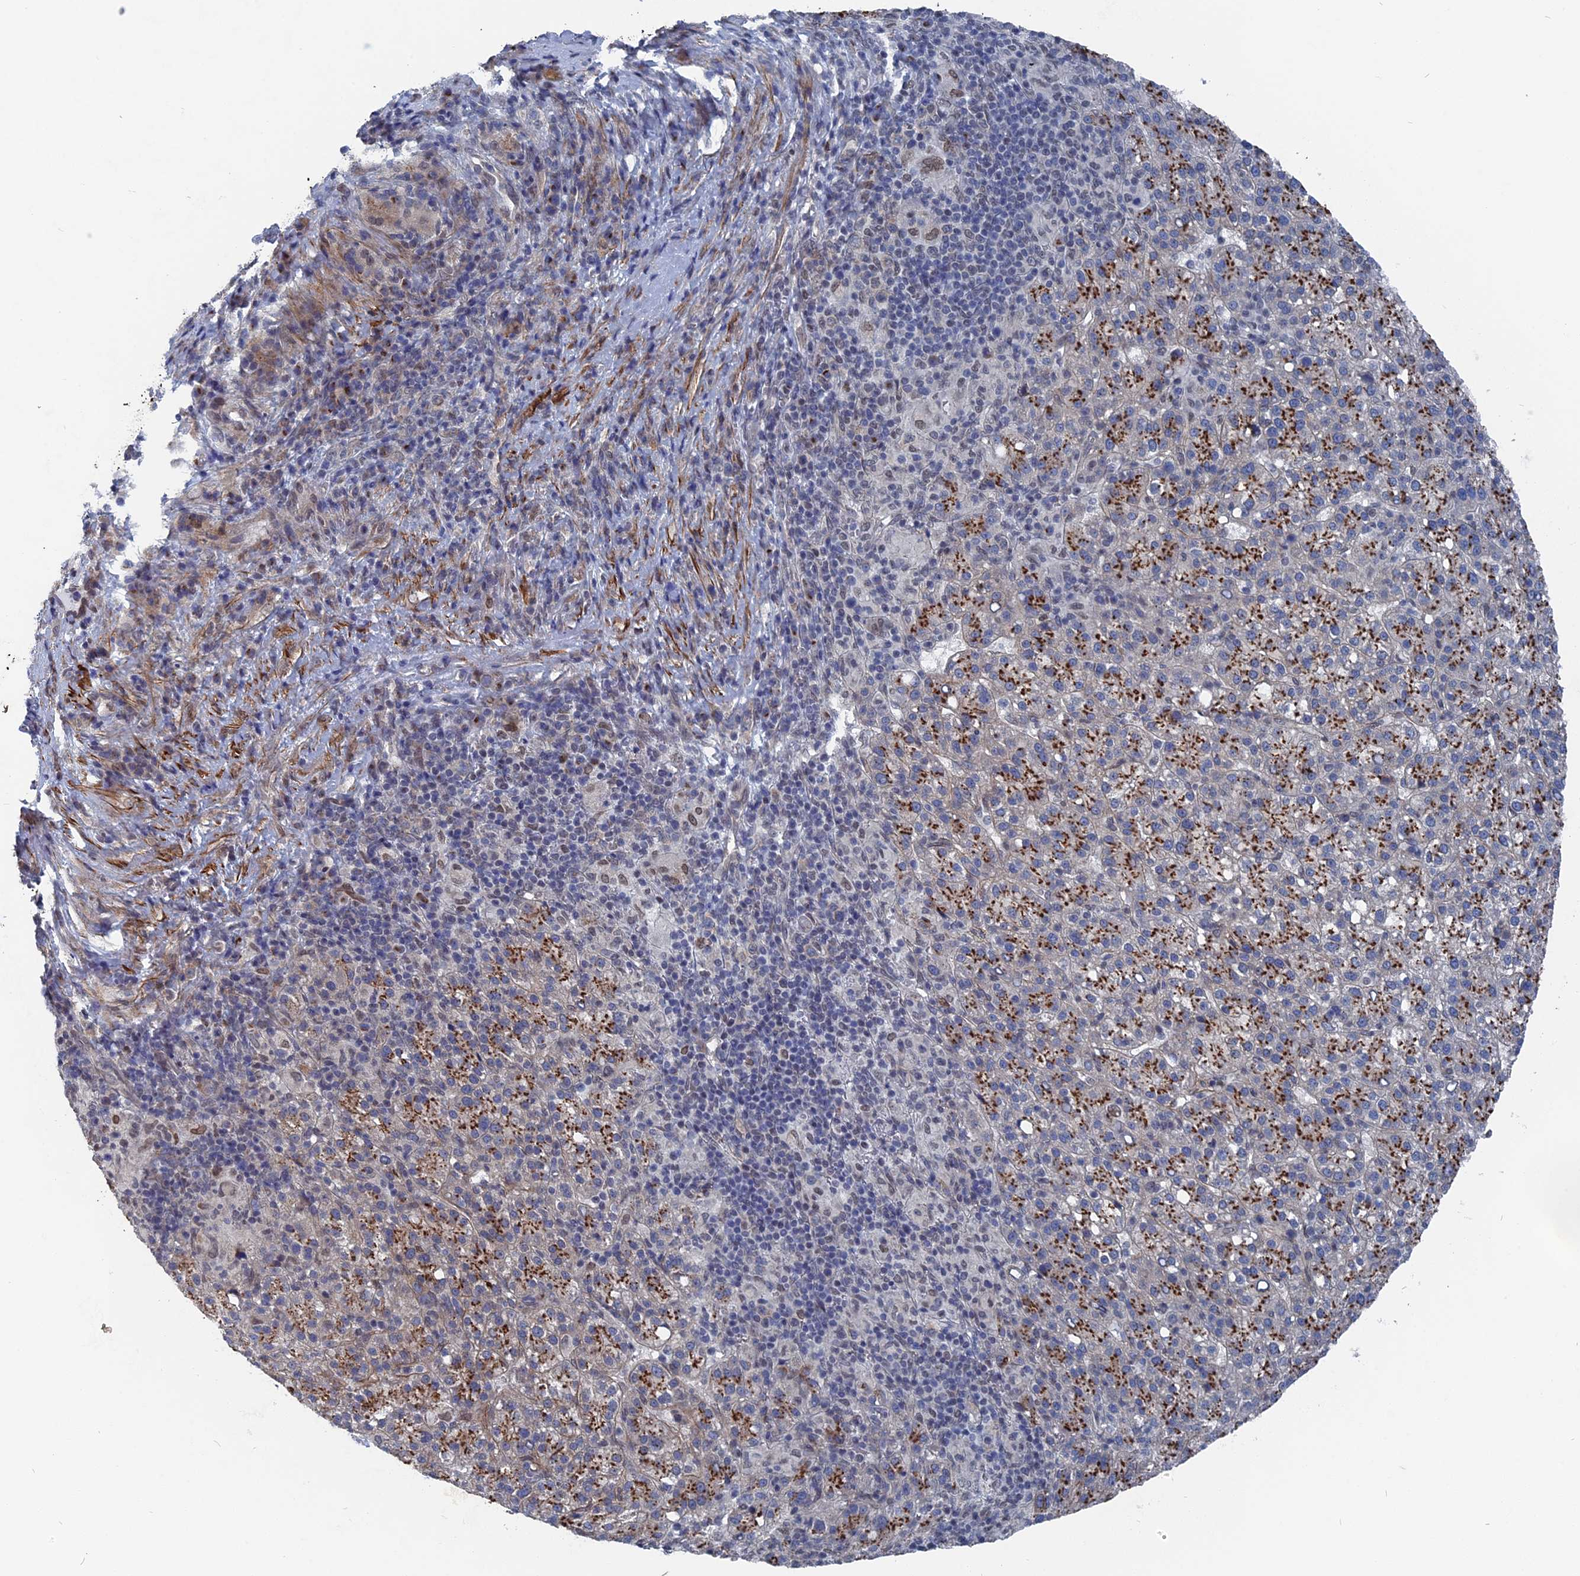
{"staining": {"intensity": "strong", "quantity": "25%-75%", "location": "cytoplasmic/membranous"}, "tissue": "liver cancer", "cell_type": "Tumor cells", "image_type": "cancer", "snomed": [{"axis": "morphology", "description": "Carcinoma, Hepatocellular, NOS"}, {"axis": "topography", "description": "Liver"}], "caption": "Immunohistochemistry (IHC) histopathology image of neoplastic tissue: human hepatocellular carcinoma (liver) stained using immunohistochemistry (IHC) reveals high levels of strong protein expression localized specifically in the cytoplasmic/membranous of tumor cells, appearing as a cytoplasmic/membranous brown color.", "gene": "MTRF1", "patient": {"sex": "female", "age": 58}}